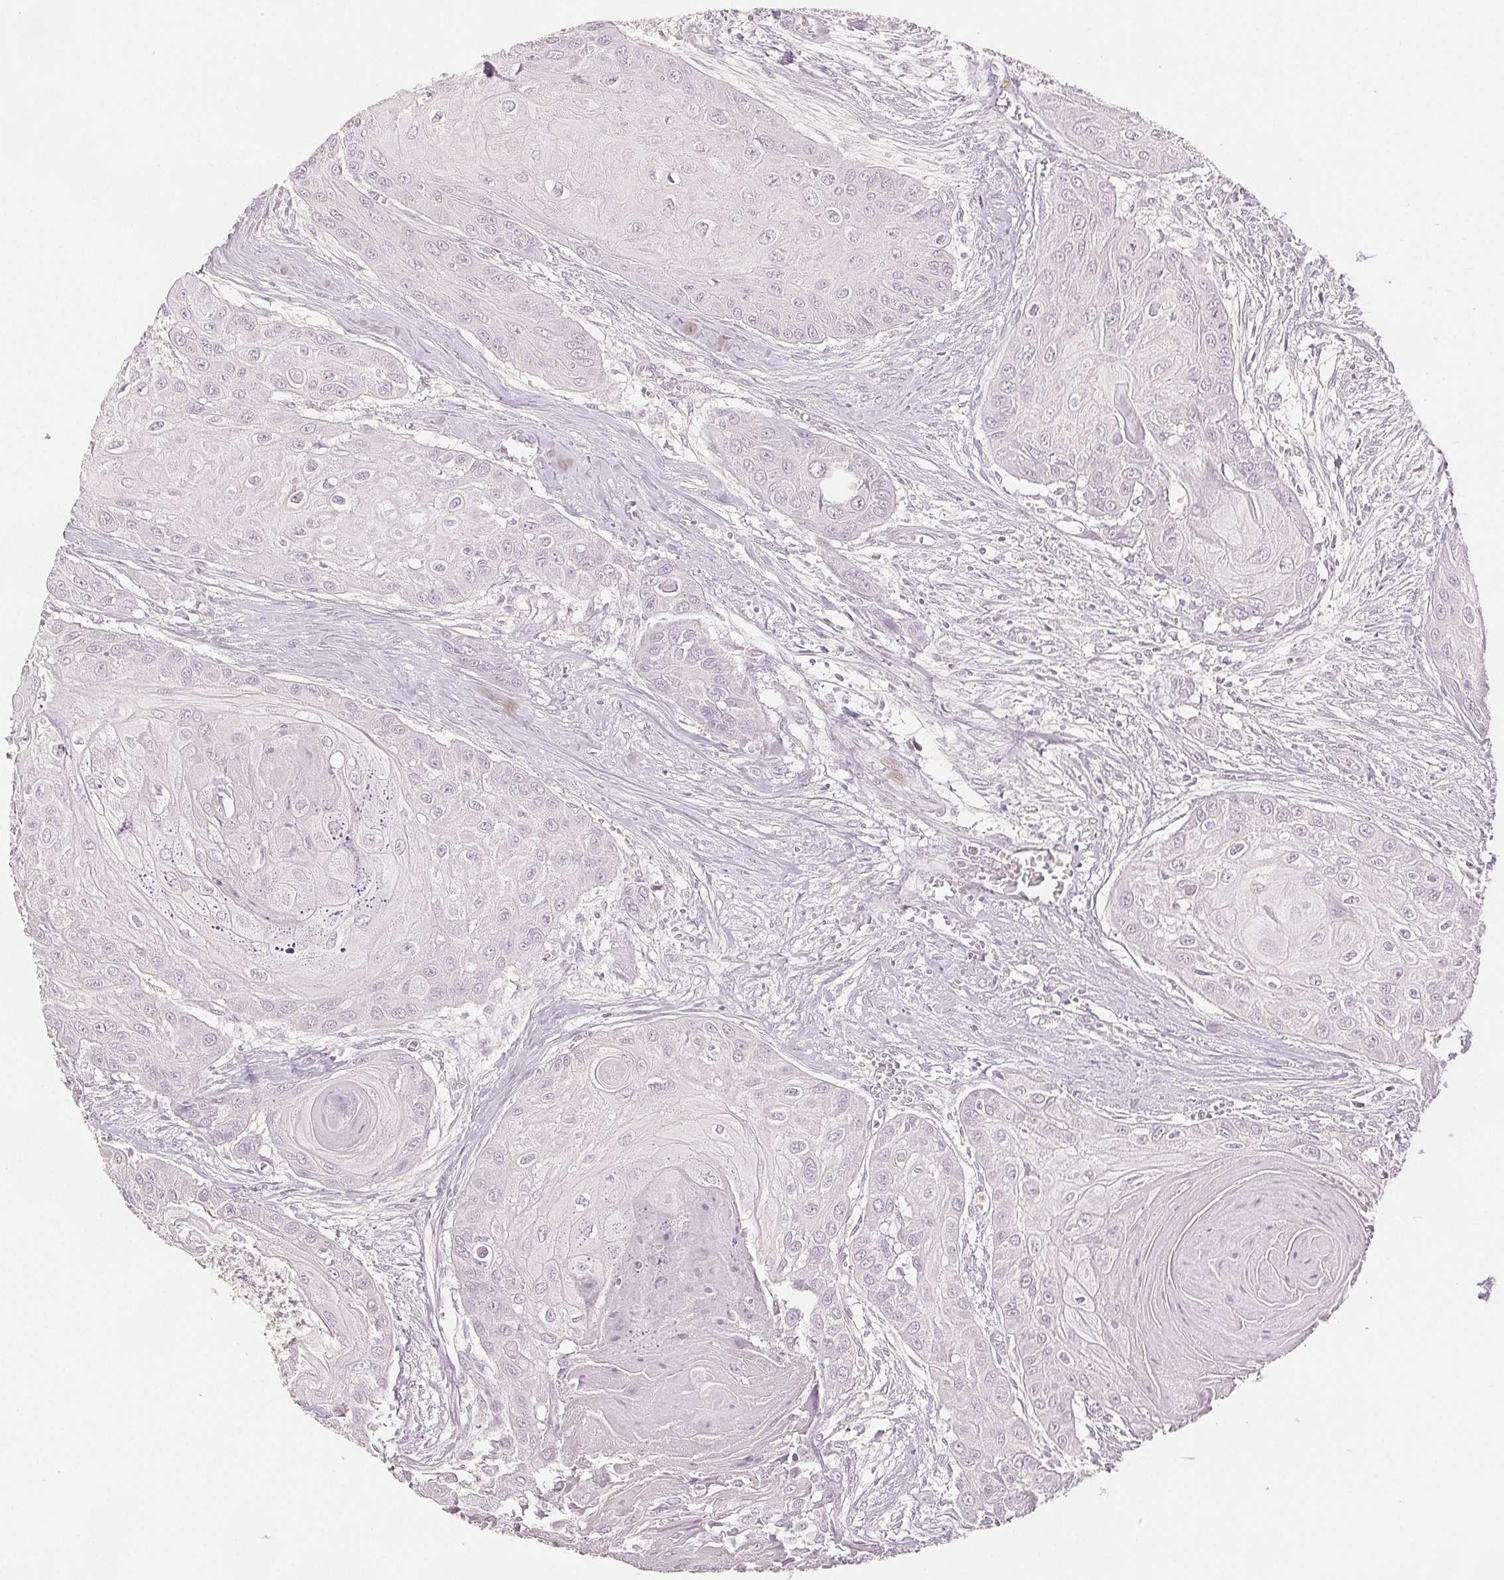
{"staining": {"intensity": "negative", "quantity": "none", "location": "none"}, "tissue": "head and neck cancer", "cell_type": "Tumor cells", "image_type": "cancer", "snomed": [{"axis": "morphology", "description": "Squamous cell carcinoma, NOS"}, {"axis": "topography", "description": "Oral tissue"}, {"axis": "topography", "description": "Head-Neck"}], "caption": "Immunohistochemical staining of head and neck squamous cell carcinoma displays no significant expression in tumor cells. Brightfield microscopy of immunohistochemistry stained with DAB (3,3'-diaminobenzidine) (brown) and hematoxylin (blue), captured at high magnification.", "gene": "SCGN", "patient": {"sex": "male", "age": 71}}